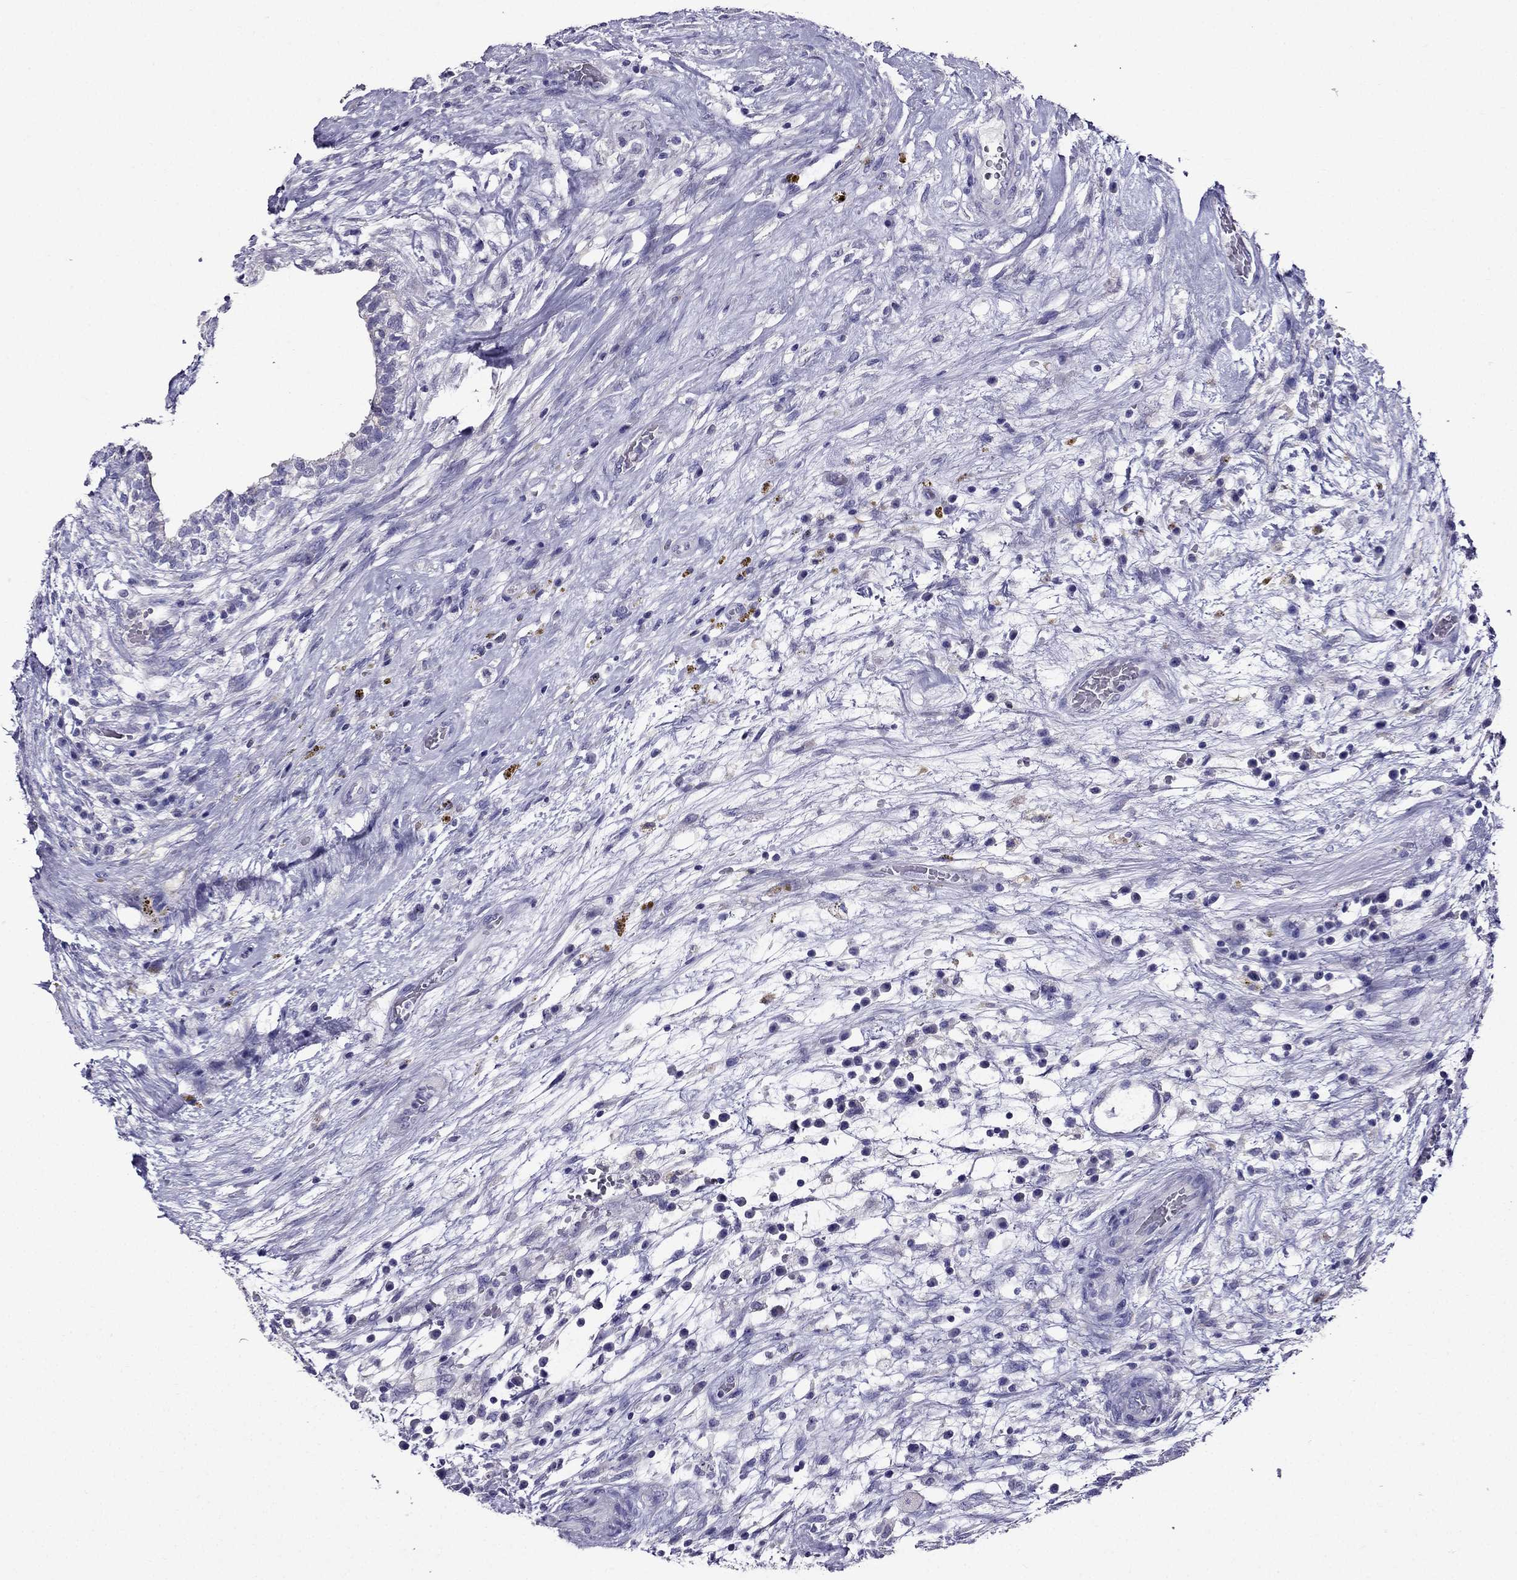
{"staining": {"intensity": "negative", "quantity": "none", "location": "none"}, "tissue": "testis cancer", "cell_type": "Tumor cells", "image_type": "cancer", "snomed": [{"axis": "morphology", "description": "Normal tissue, NOS"}, {"axis": "morphology", "description": "Carcinoma, Embryonal, NOS"}, {"axis": "topography", "description": "Testis"}, {"axis": "topography", "description": "Epididymis"}], "caption": "This is an IHC micrograph of human embryonal carcinoma (testis). There is no expression in tumor cells.", "gene": "ZNF541", "patient": {"sex": "male", "age": 32}}